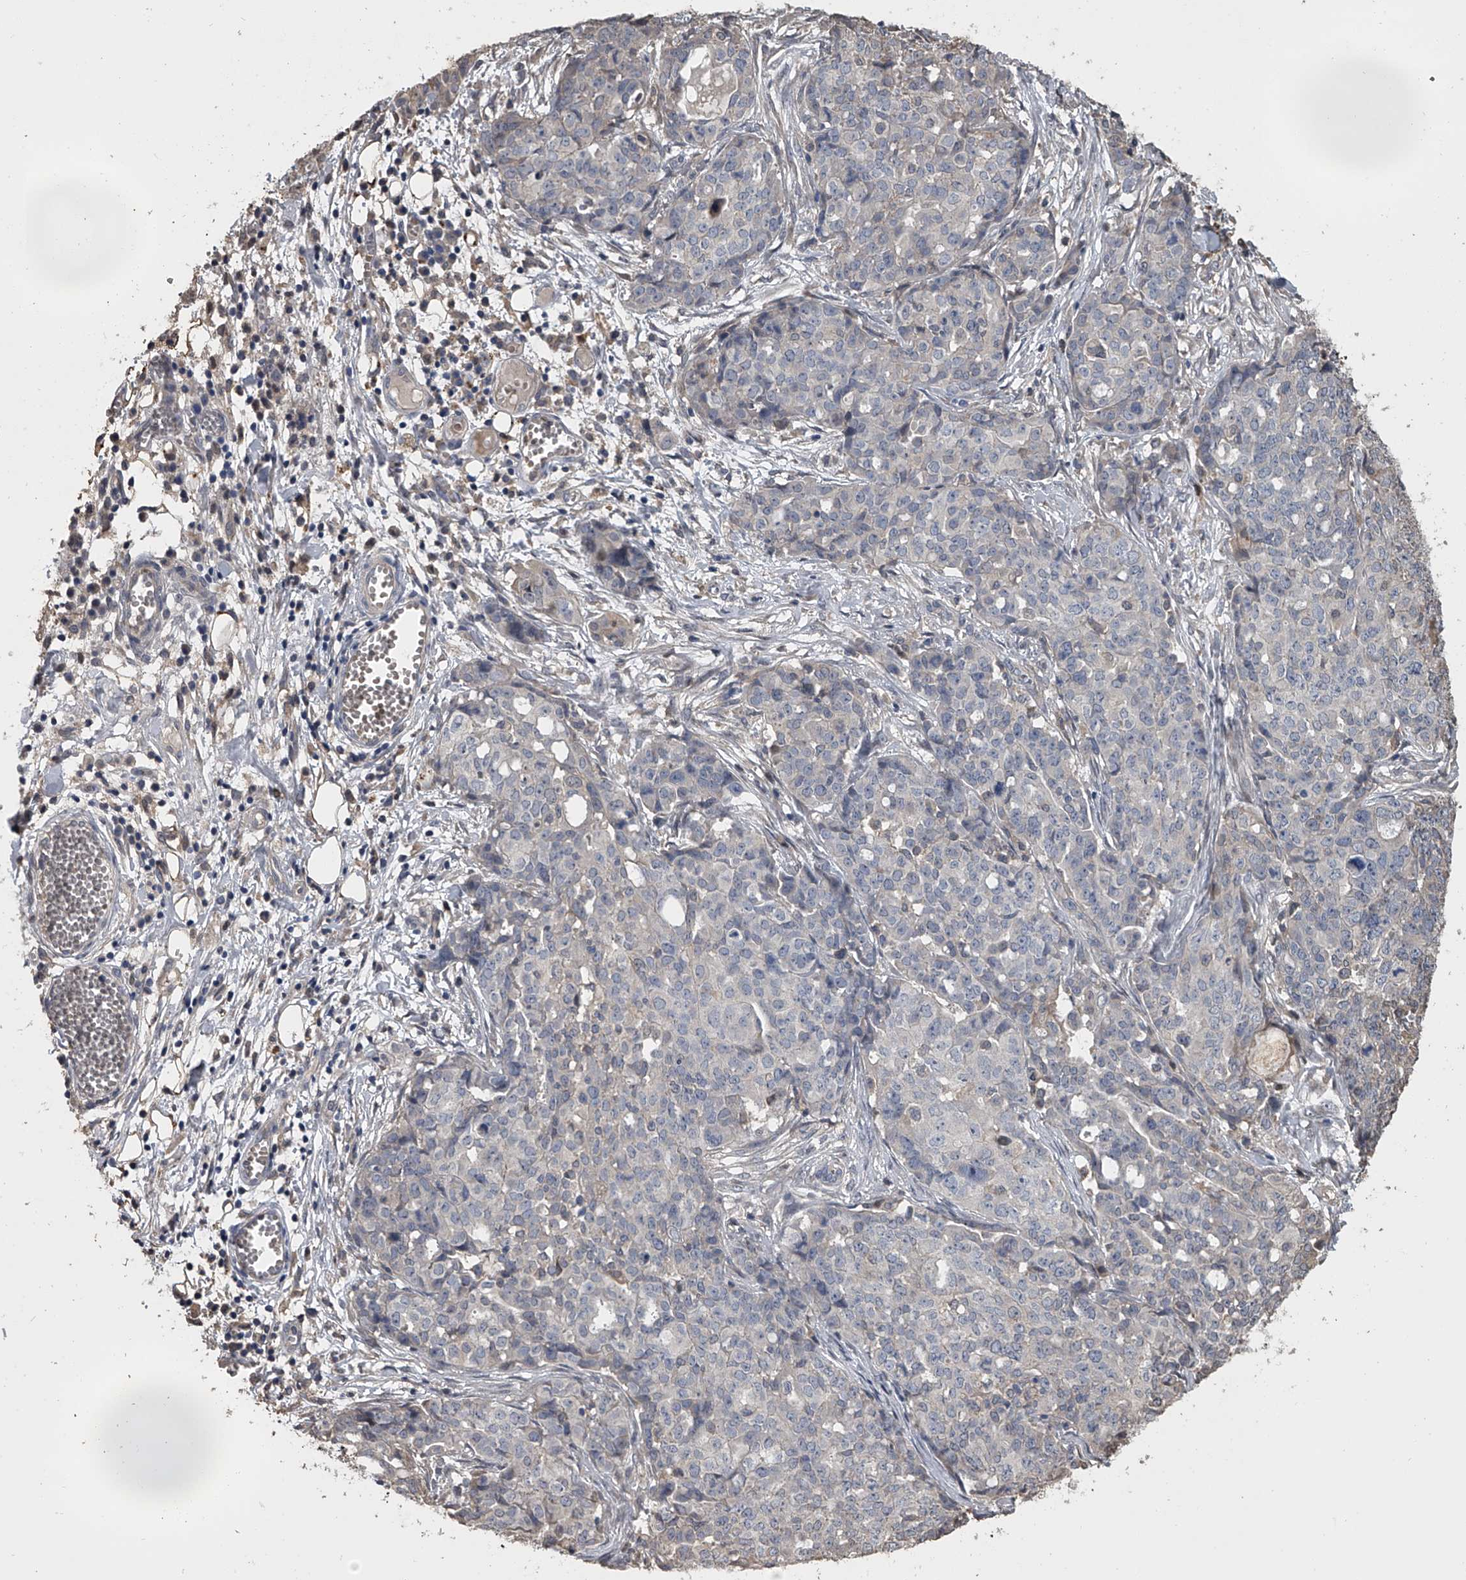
{"staining": {"intensity": "negative", "quantity": "none", "location": "none"}, "tissue": "ovarian cancer", "cell_type": "Tumor cells", "image_type": "cancer", "snomed": [{"axis": "morphology", "description": "Cystadenocarcinoma, serous, NOS"}, {"axis": "topography", "description": "Soft tissue"}, {"axis": "topography", "description": "Ovary"}], "caption": "Protein analysis of serous cystadenocarcinoma (ovarian) displays no significant positivity in tumor cells. (Stains: DAB IHC with hematoxylin counter stain, Microscopy: brightfield microscopy at high magnification).", "gene": "DOCK9", "patient": {"sex": "female", "age": 57}}